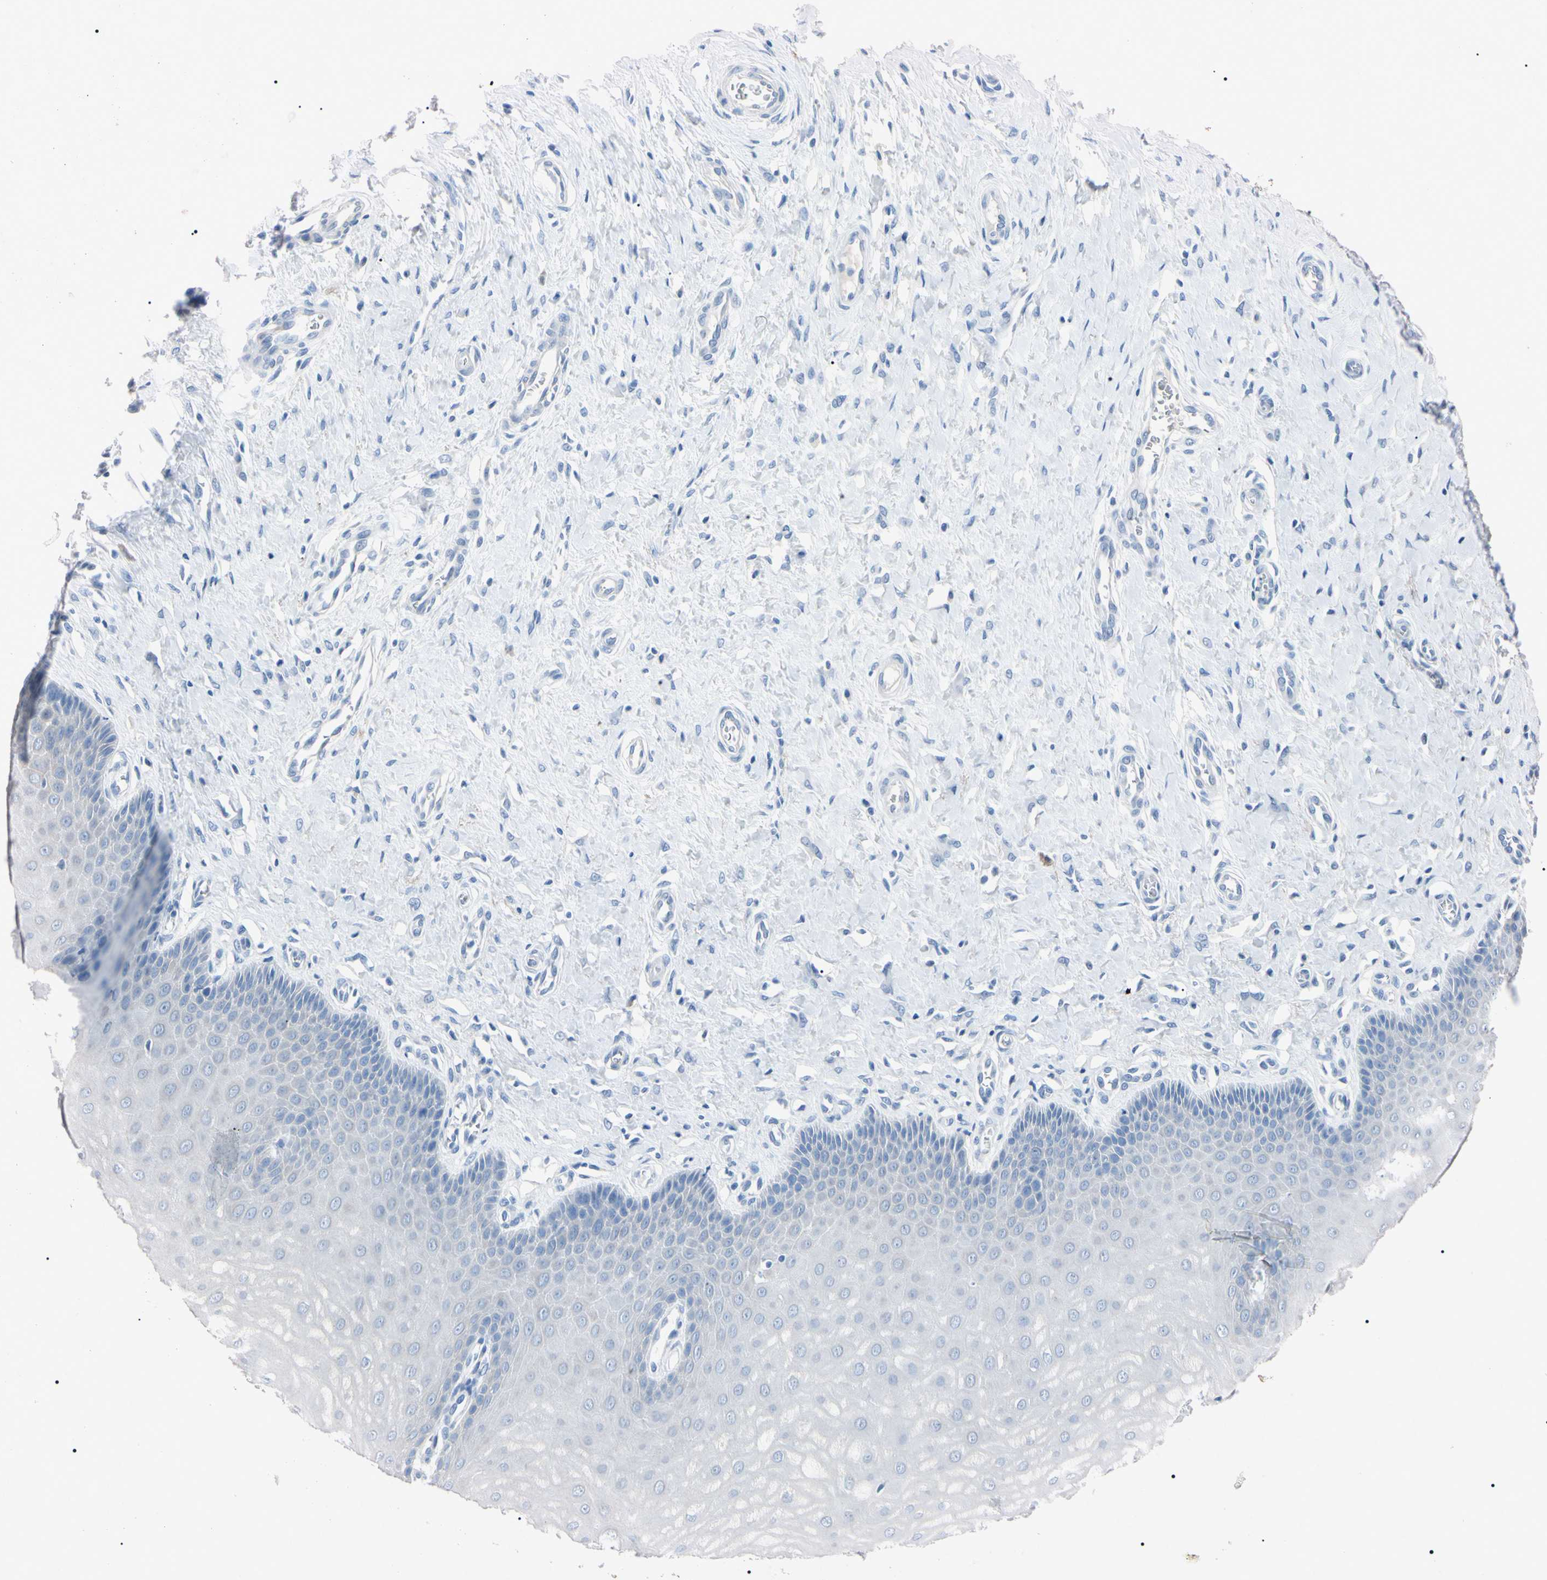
{"staining": {"intensity": "negative", "quantity": "none", "location": "none"}, "tissue": "cervix", "cell_type": "Glandular cells", "image_type": "normal", "snomed": [{"axis": "morphology", "description": "Normal tissue, NOS"}, {"axis": "topography", "description": "Cervix"}], "caption": "Immunohistochemistry (IHC) of normal cervix displays no positivity in glandular cells. The staining is performed using DAB brown chromogen with nuclei counter-stained in using hematoxylin.", "gene": "ELN", "patient": {"sex": "female", "age": 55}}